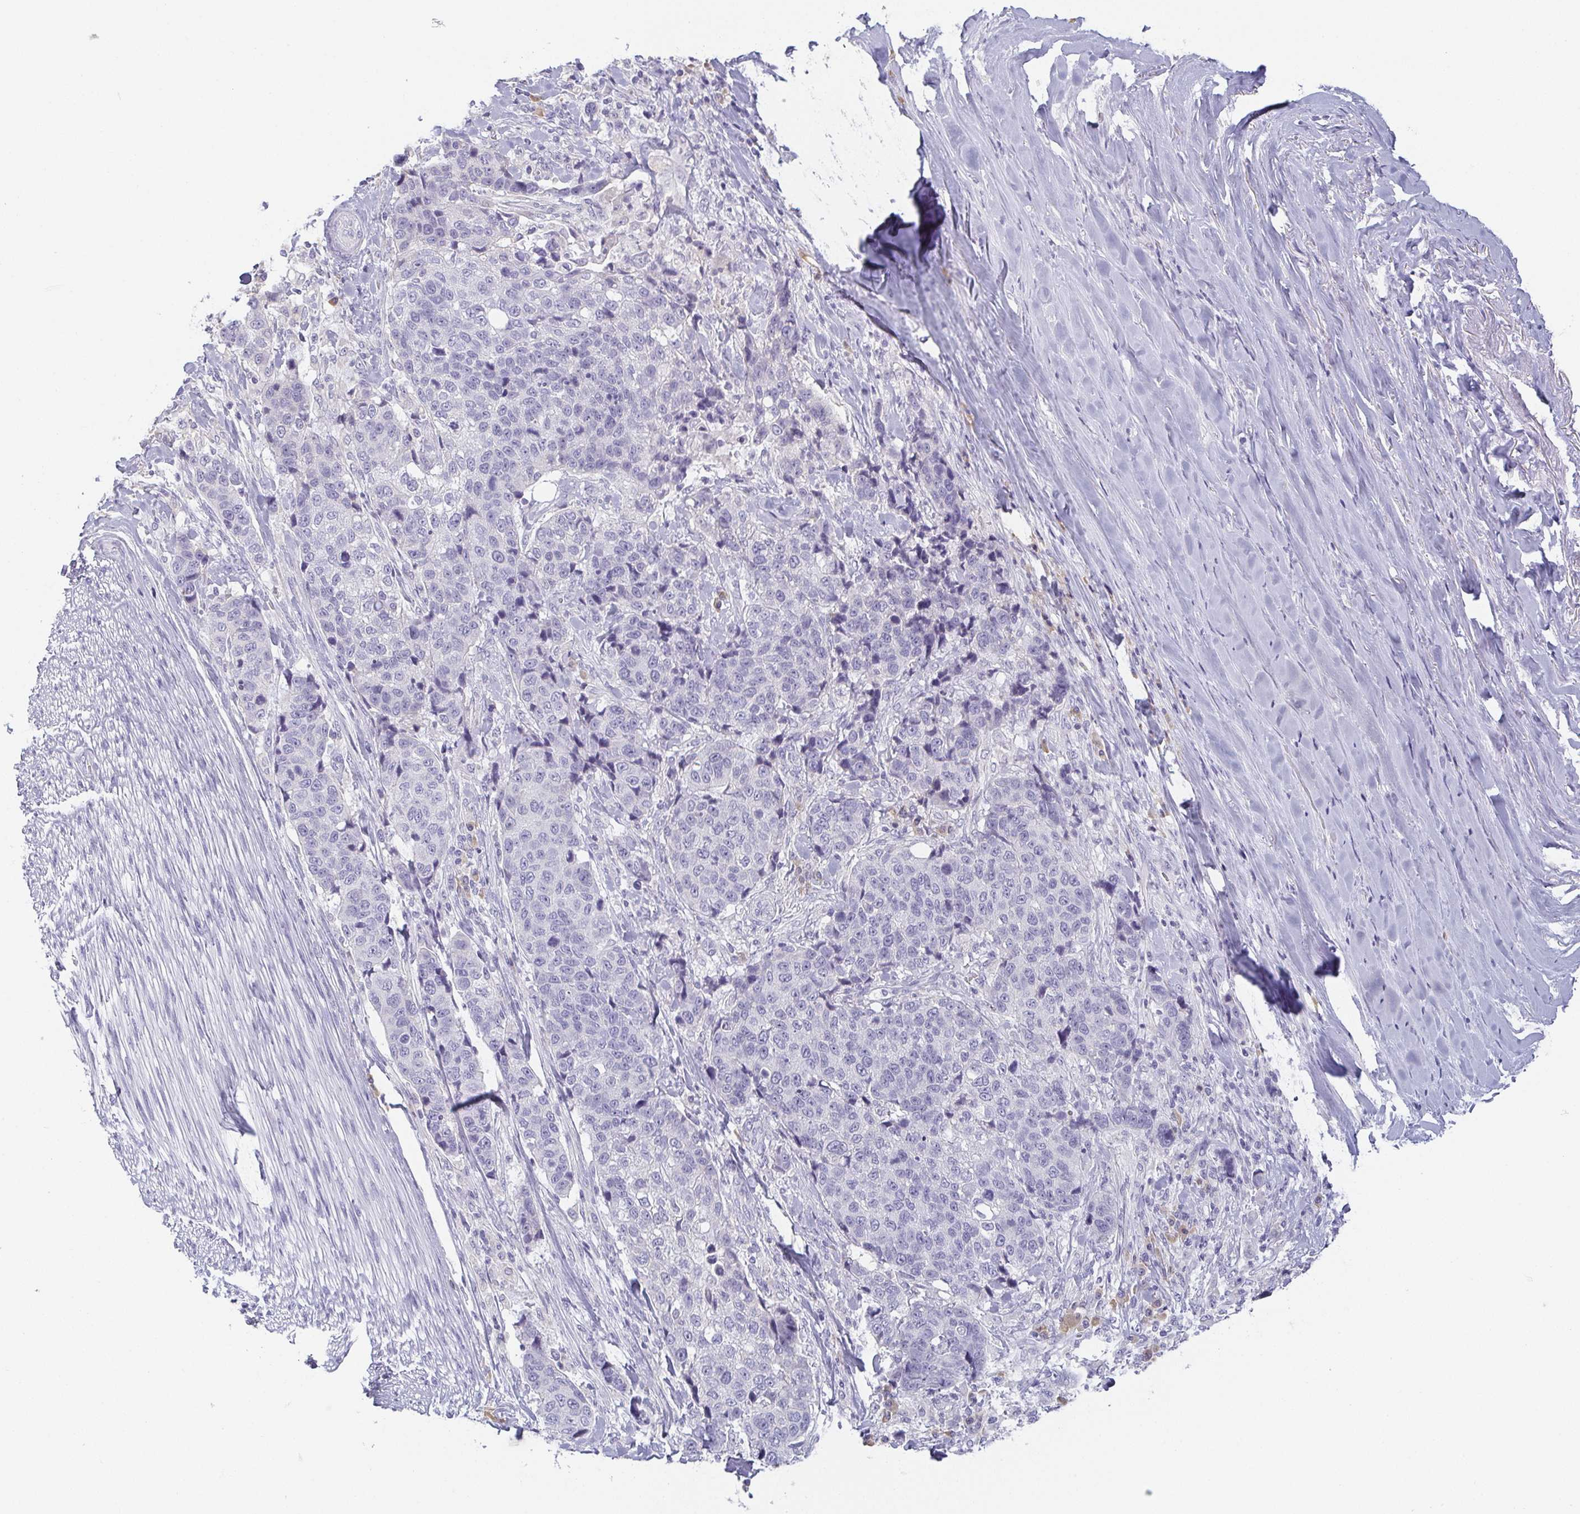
{"staining": {"intensity": "negative", "quantity": "none", "location": "none"}, "tissue": "lung cancer", "cell_type": "Tumor cells", "image_type": "cancer", "snomed": [{"axis": "morphology", "description": "Squamous cell carcinoma, NOS"}, {"axis": "topography", "description": "Lymph node"}, {"axis": "topography", "description": "Lung"}], "caption": "Tumor cells are negative for protein expression in human squamous cell carcinoma (lung).", "gene": "PRR27", "patient": {"sex": "male", "age": 61}}